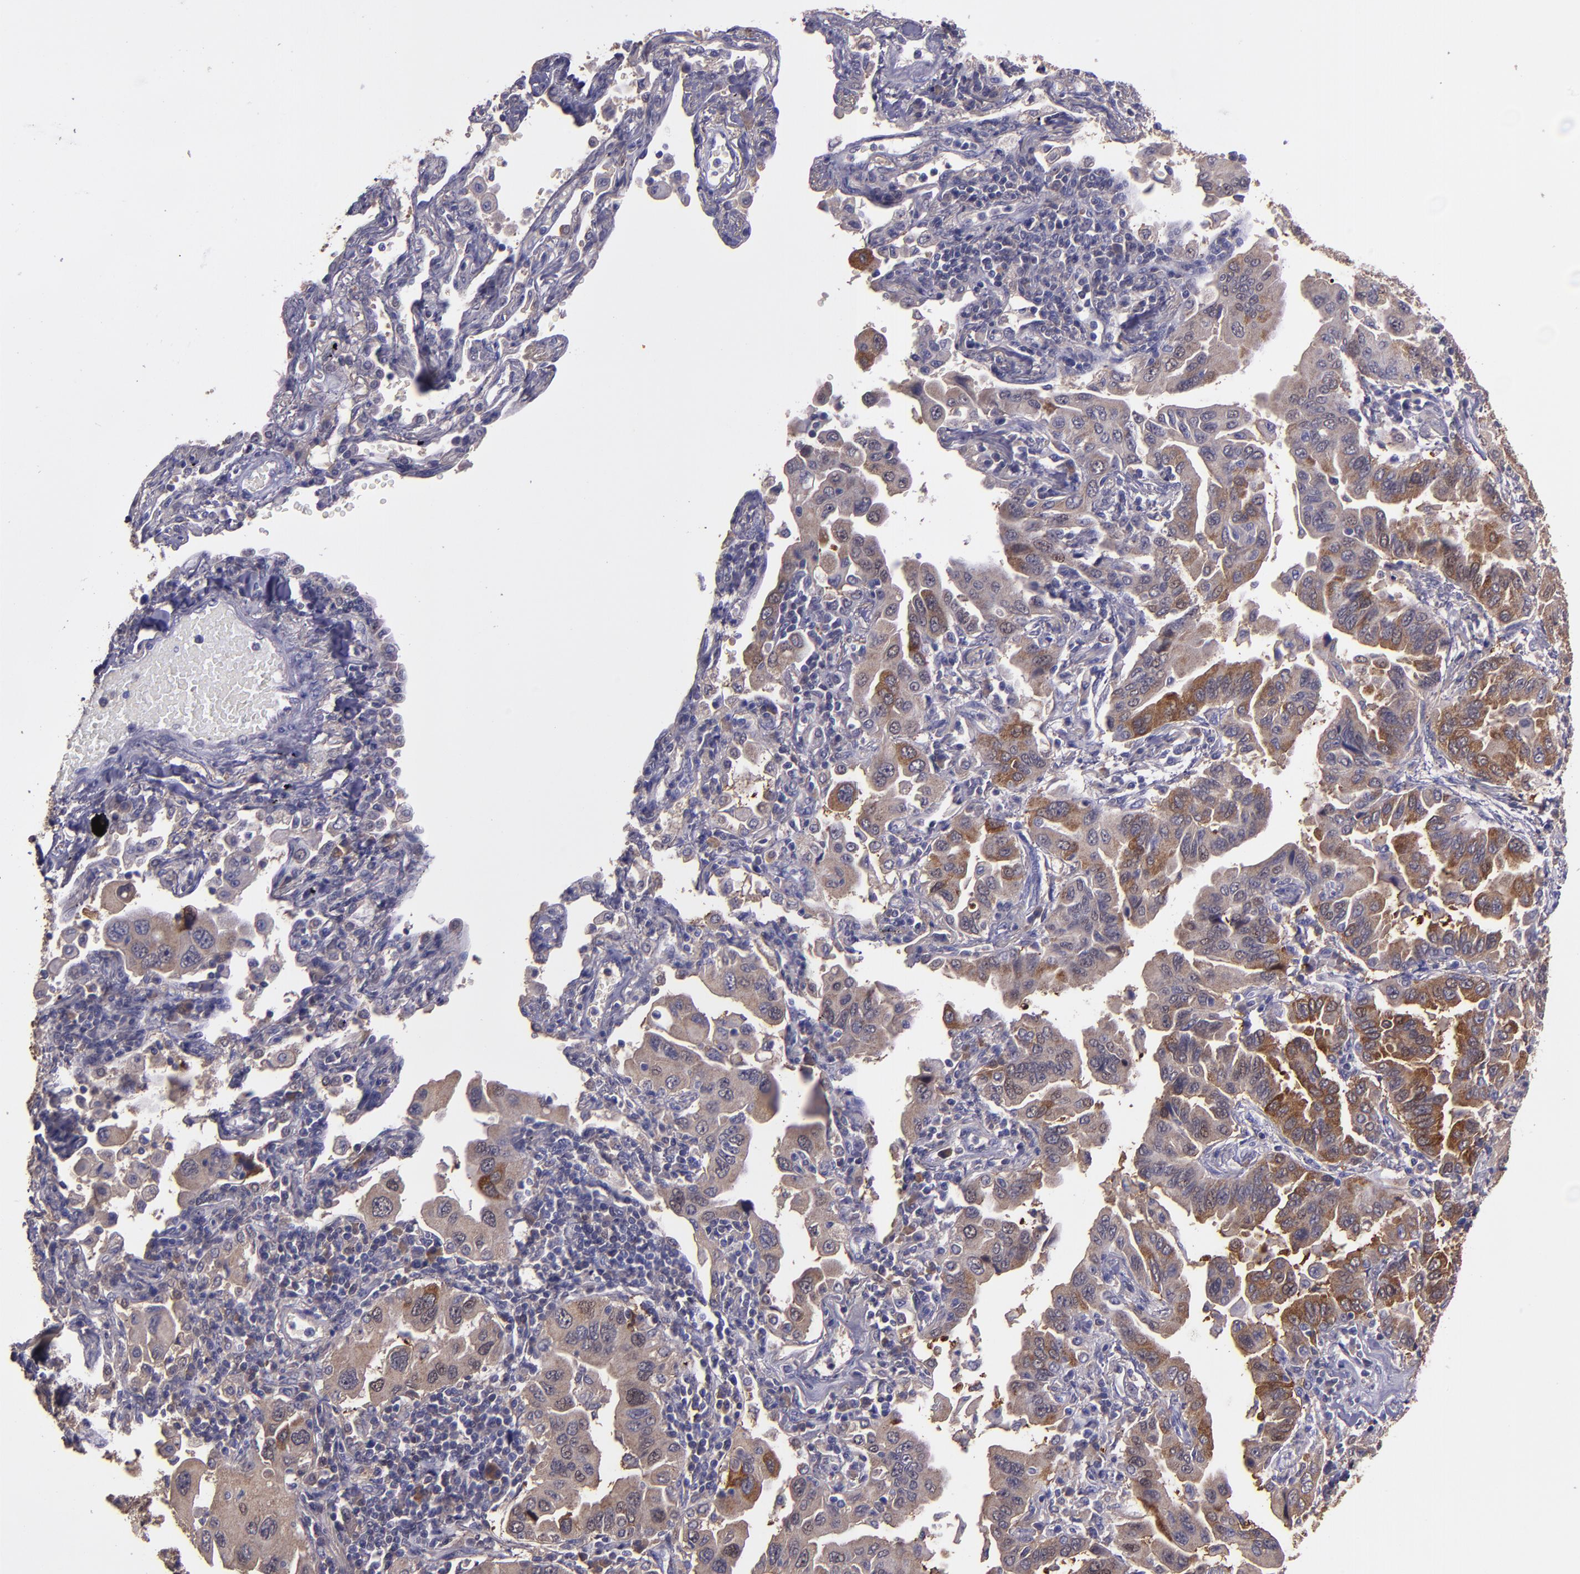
{"staining": {"intensity": "moderate", "quantity": "25%-75%", "location": "cytoplasmic/membranous"}, "tissue": "lung cancer", "cell_type": "Tumor cells", "image_type": "cancer", "snomed": [{"axis": "morphology", "description": "Adenocarcinoma, NOS"}, {"axis": "topography", "description": "Lung"}], "caption": "Human lung cancer (adenocarcinoma) stained with a protein marker demonstrates moderate staining in tumor cells.", "gene": "PAPPA", "patient": {"sex": "female", "age": 65}}